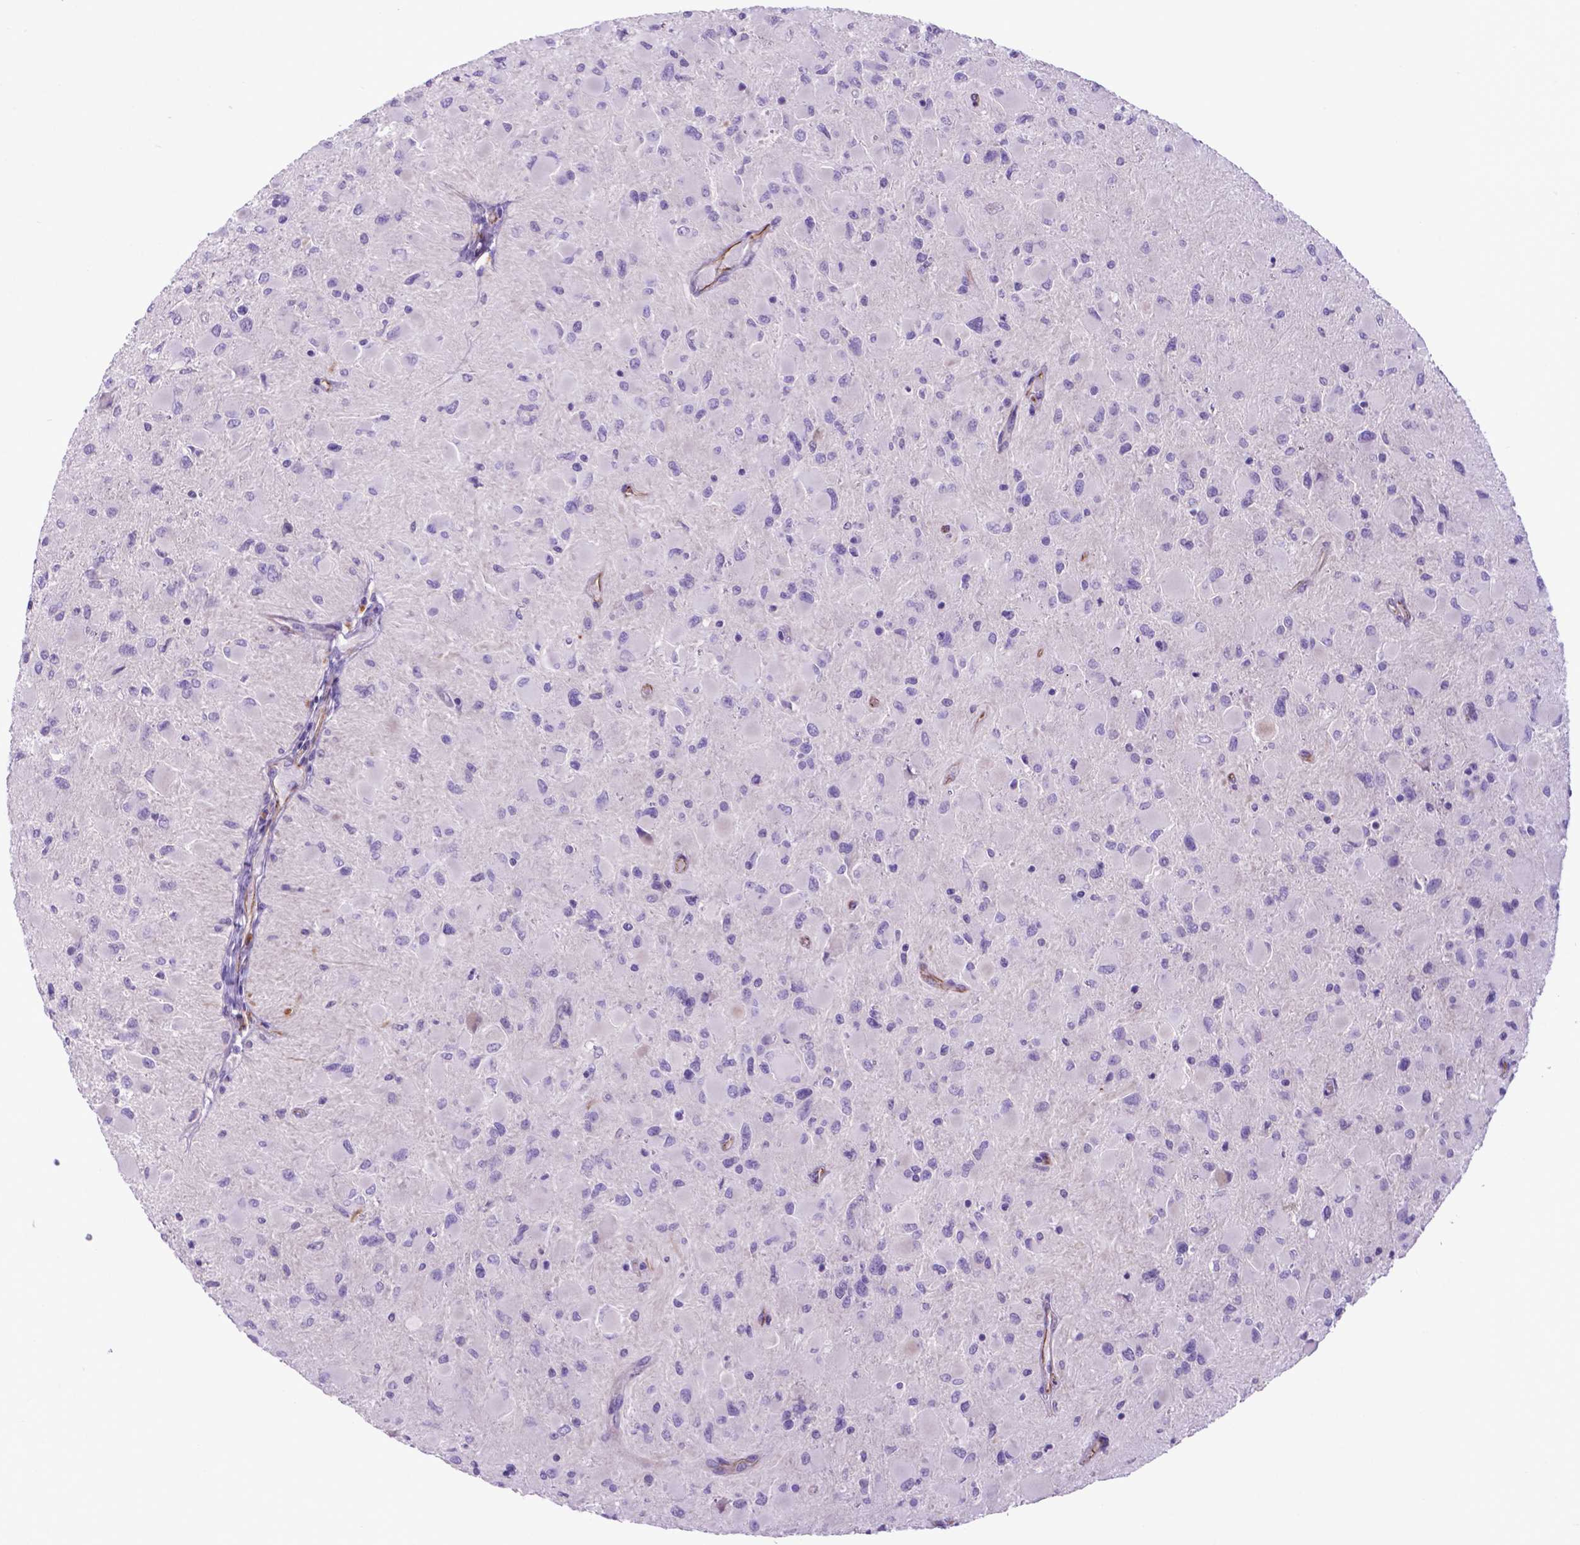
{"staining": {"intensity": "negative", "quantity": "none", "location": "none"}, "tissue": "glioma", "cell_type": "Tumor cells", "image_type": "cancer", "snomed": [{"axis": "morphology", "description": "Glioma, malignant, High grade"}, {"axis": "topography", "description": "Cerebral cortex"}], "caption": "DAB (3,3'-diaminobenzidine) immunohistochemical staining of glioma exhibits no significant expression in tumor cells.", "gene": "LZTR1", "patient": {"sex": "female", "age": 36}}